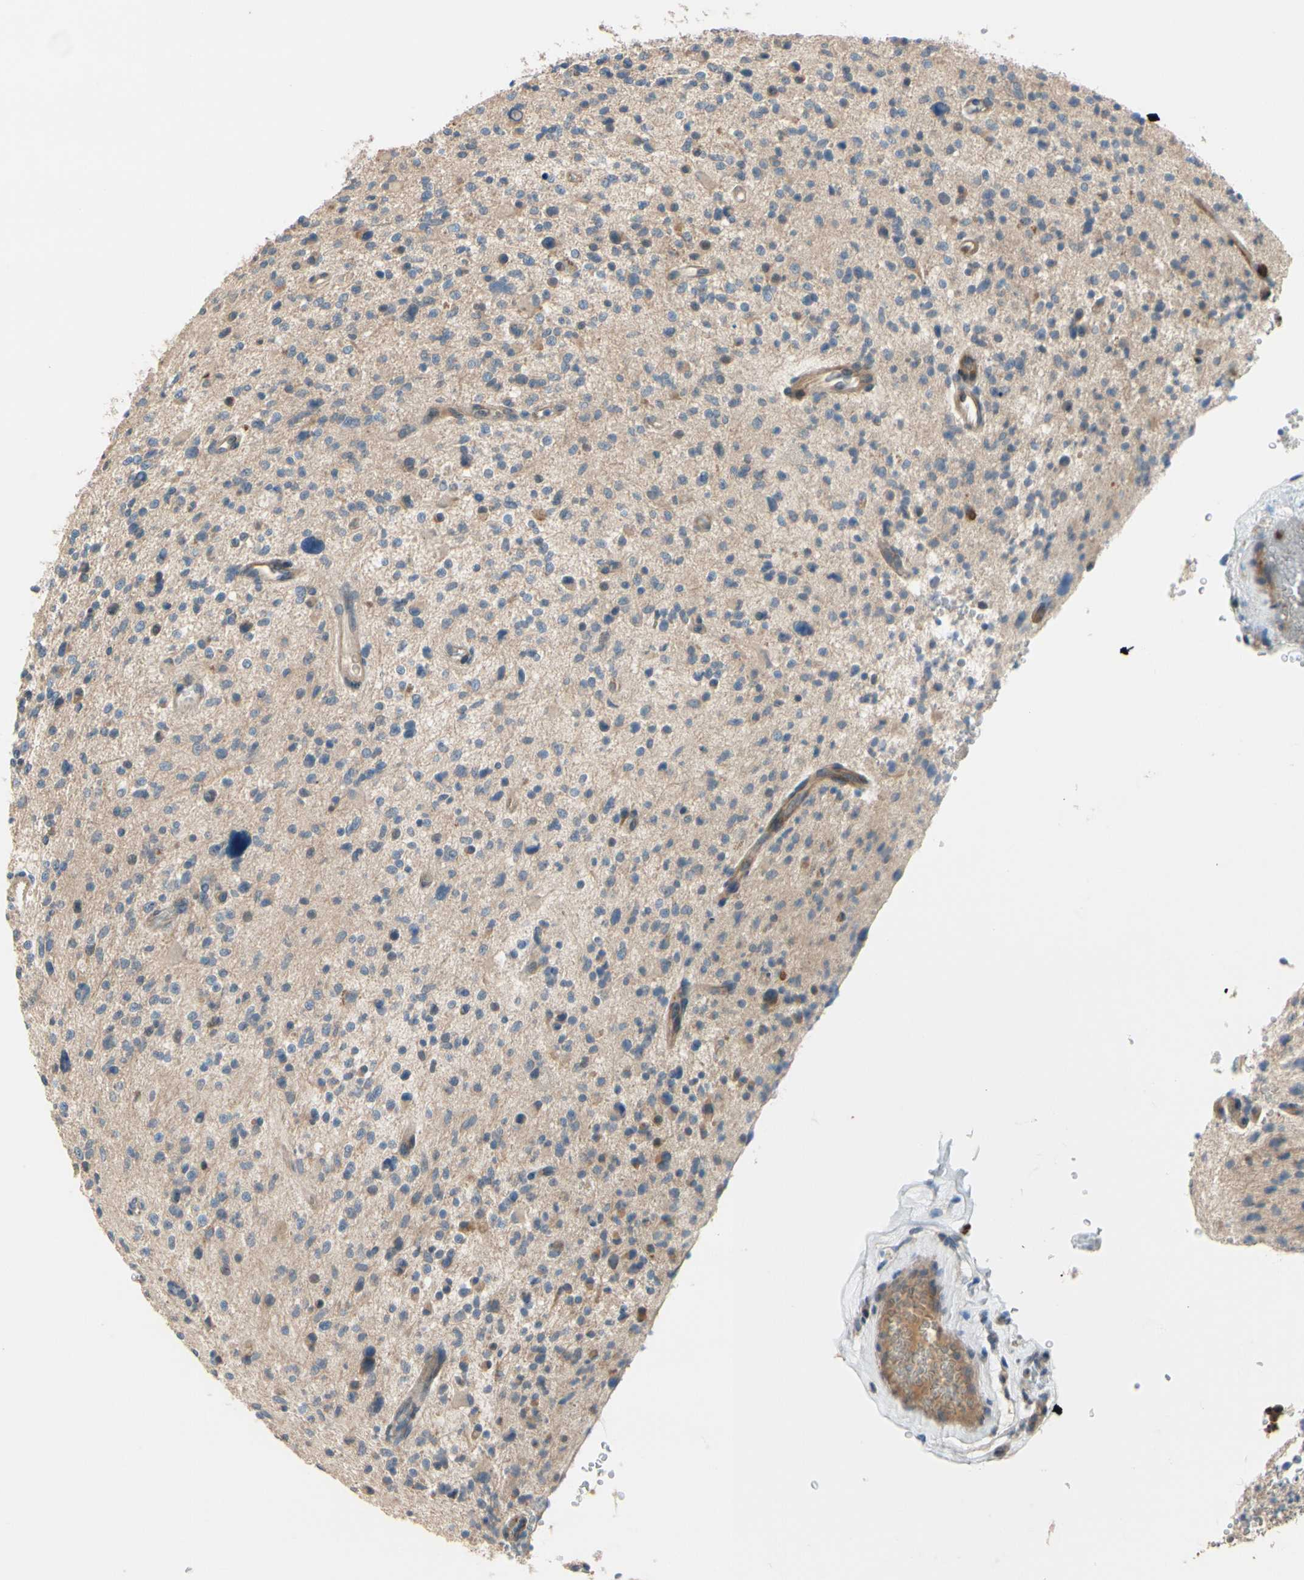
{"staining": {"intensity": "weak", "quantity": "<25%", "location": "cytoplasmic/membranous"}, "tissue": "glioma", "cell_type": "Tumor cells", "image_type": "cancer", "snomed": [{"axis": "morphology", "description": "Glioma, malignant, High grade"}, {"axis": "topography", "description": "Brain"}], "caption": "Immunohistochemistry (IHC) micrograph of neoplastic tissue: human malignant high-grade glioma stained with DAB (3,3'-diaminobenzidine) displays no significant protein staining in tumor cells.", "gene": "SIGLEC5", "patient": {"sex": "male", "age": 48}}